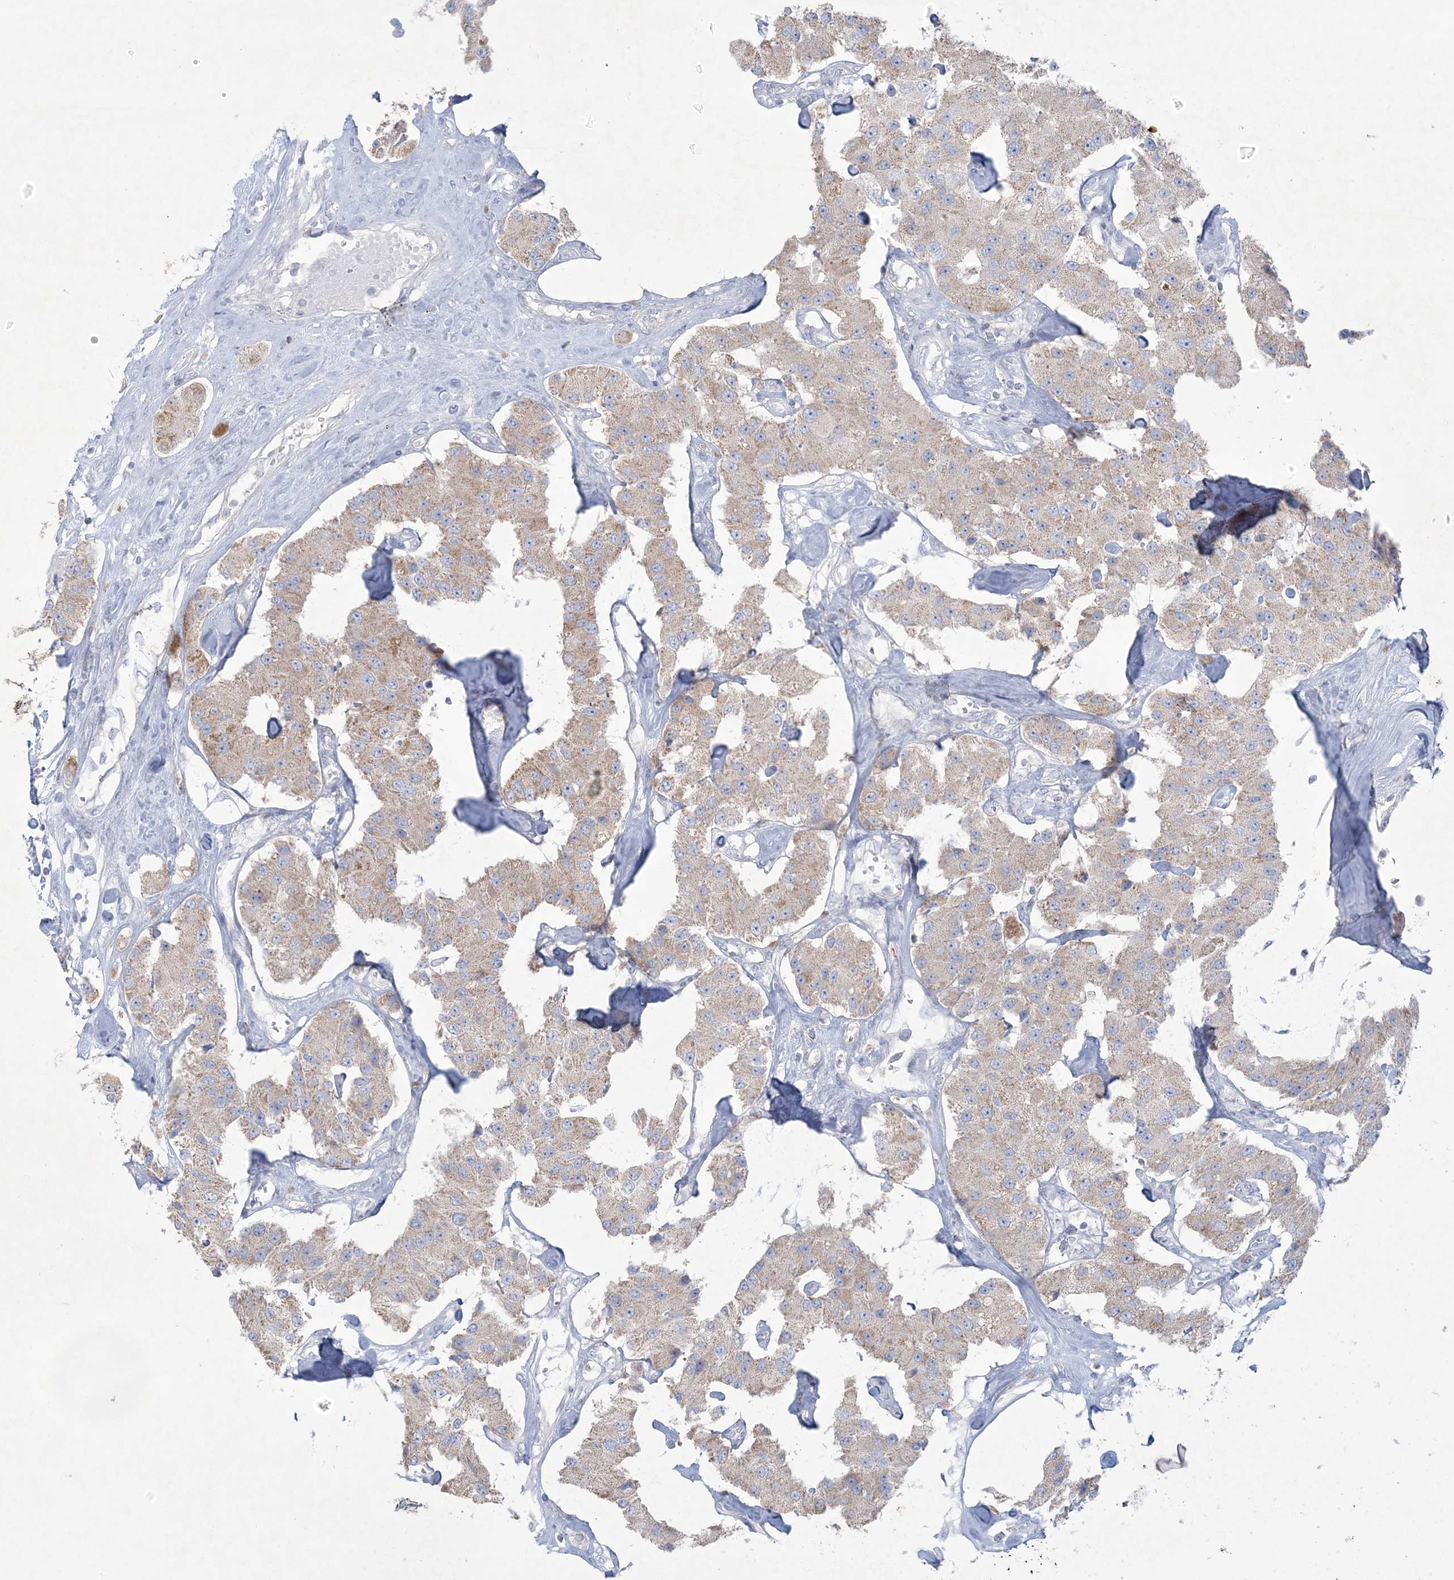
{"staining": {"intensity": "weak", "quantity": "25%-75%", "location": "cytoplasmic/membranous"}, "tissue": "carcinoid", "cell_type": "Tumor cells", "image_type": "cancer", "snomed": [{"axis": "morphology", "description": "Carcinoid, malignant, NOS"}, {"axis": "topography", "description": "Pancreas"}], "caption": "Carcinoid (malignant) stained with a protein marker reveals weak staining in tumor cells.", "gene": "KCTD6", "patient": {"sex": "male", "age": 41}}